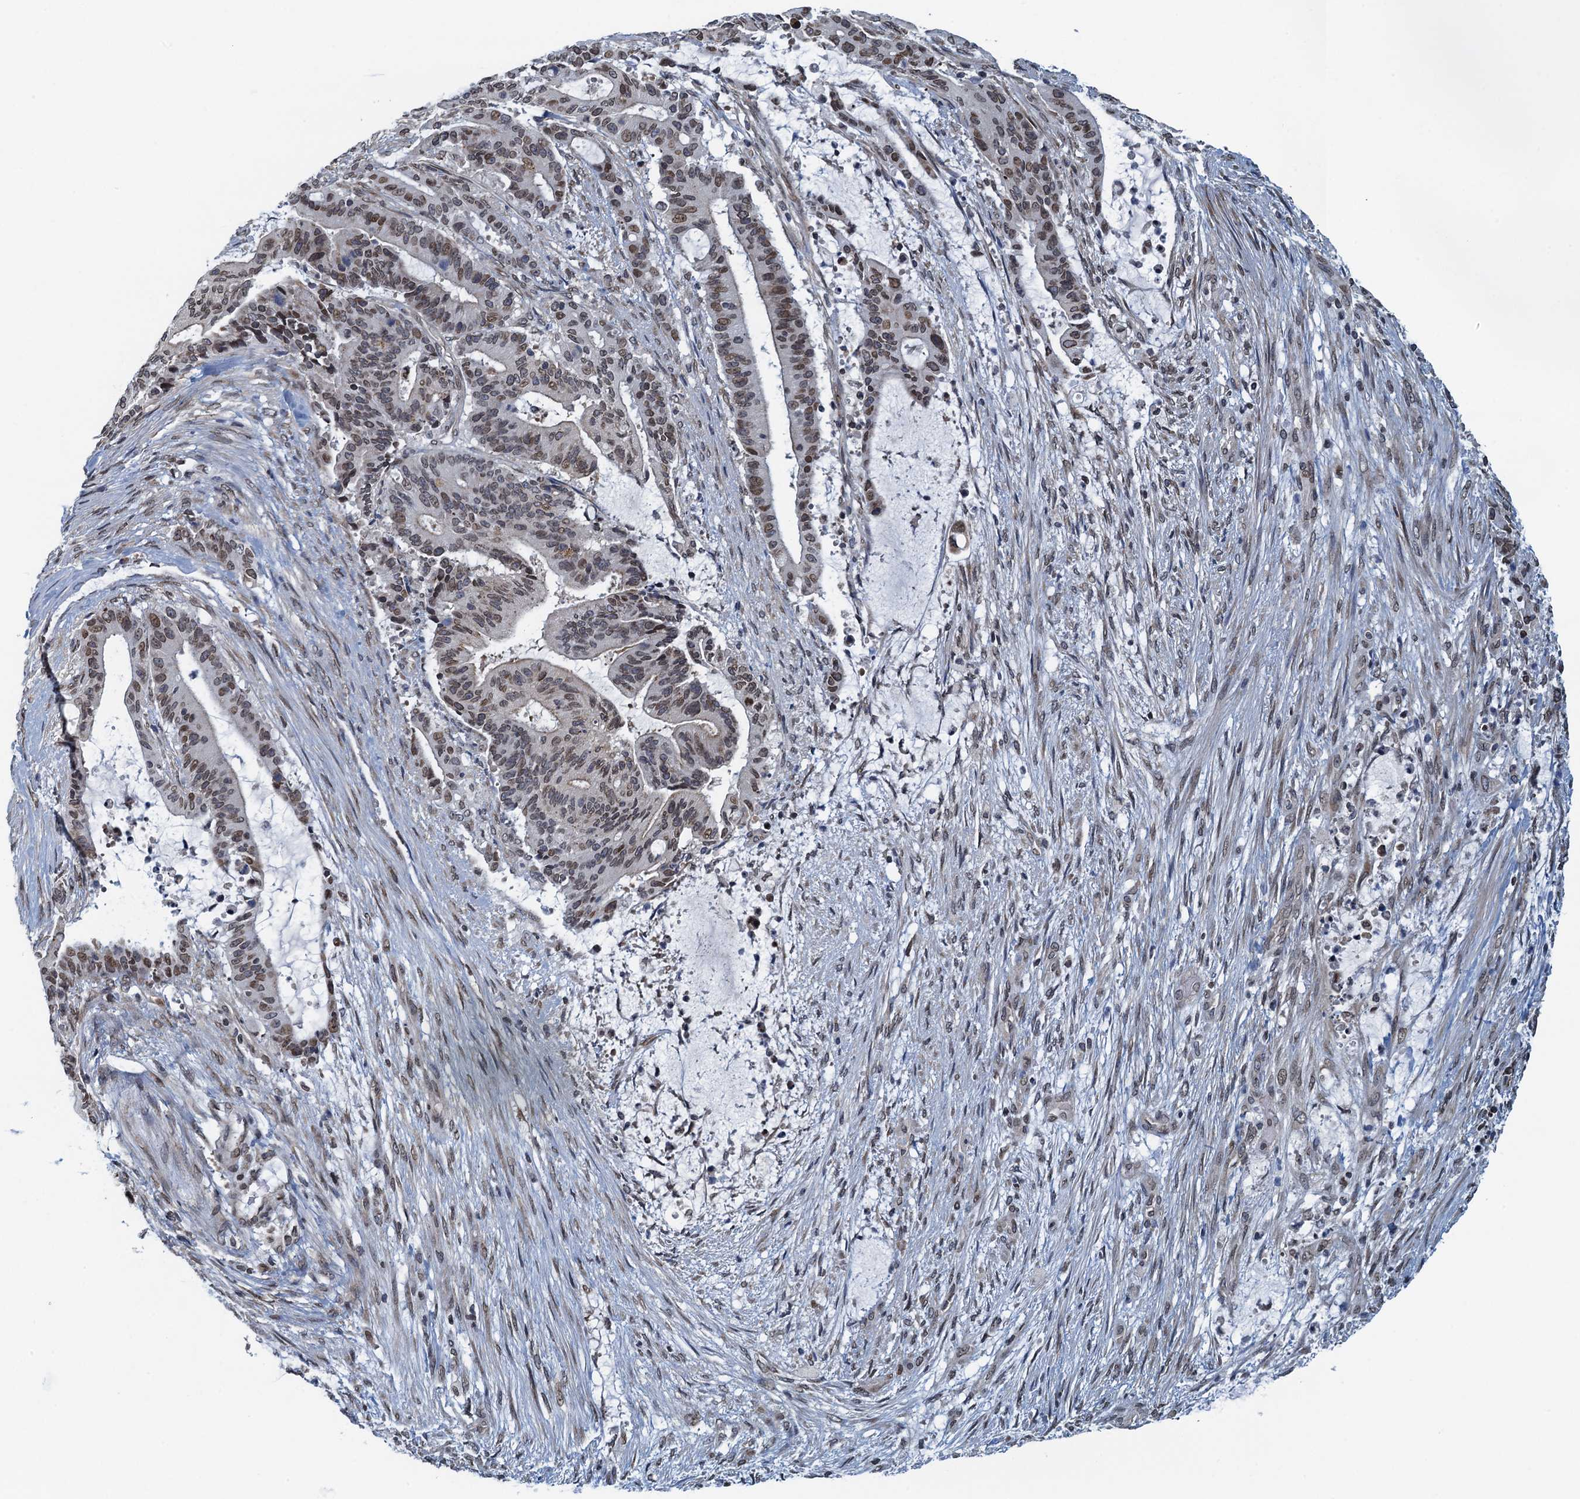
{"staining": {"intensity": "weak", "quantity": ">75%", "location": "nuclear"}, "tissue": "liver cancer", "cell_type": "Tumor cells", "image_type": "cancer", "snomed": [{"axis": "morphology", "description": "Normal tissue, NOS"}, {"axis": "morphology", "description": "Cholangiocarcinoma"}, {"axis": "topography", "description": "Liver"}, {"axis": "topography", "description": "Peripheral nerve tissue"}], "caption": "Human liver cholangiocarcinoma stained with a protein marker demonstrates weak staining in tumor cells.", "gene": "CCDC34", "patient": {"sex": "female", "age": 73}}